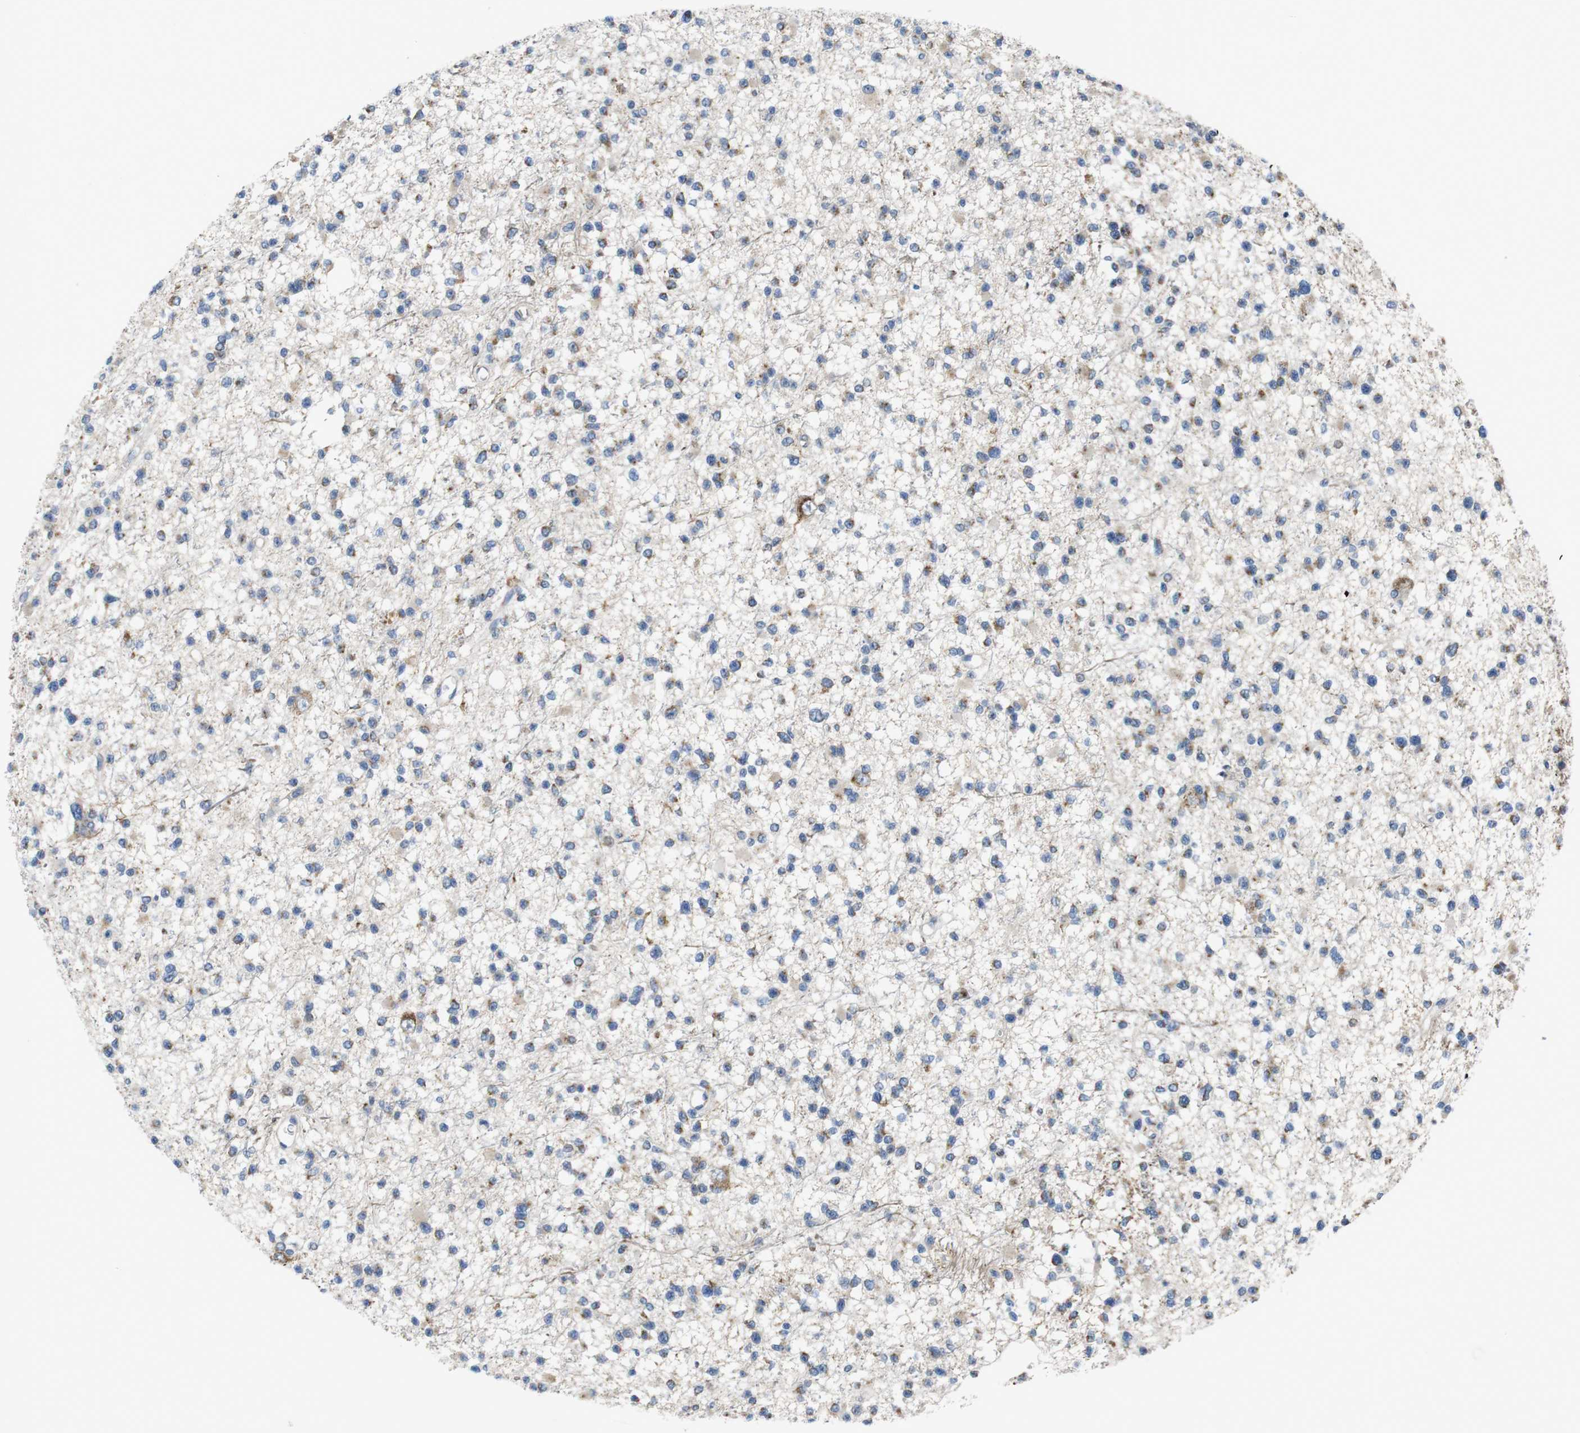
{"staining": {"intensity": "moderate", "quantity": "25%-75%", "location": "cytoplasmic/membranous"}, "tissue": "glioma", "cell_type": "Tumor cells", "image_type": "cancer", "snomed": [{"axis": "morphology", "description": "Glioma, malignant, Low grade"}, {"axis": "topography", "description": "Brain"}], "caption": "There is medium levels of moderate cytoplasmic/membranous expression in tumor cells of glioma, as demonstrated by immunohistochemical staining (brown color).", "gene": "EFCAB14", "patient": {"sex": "female", "age": 22}}